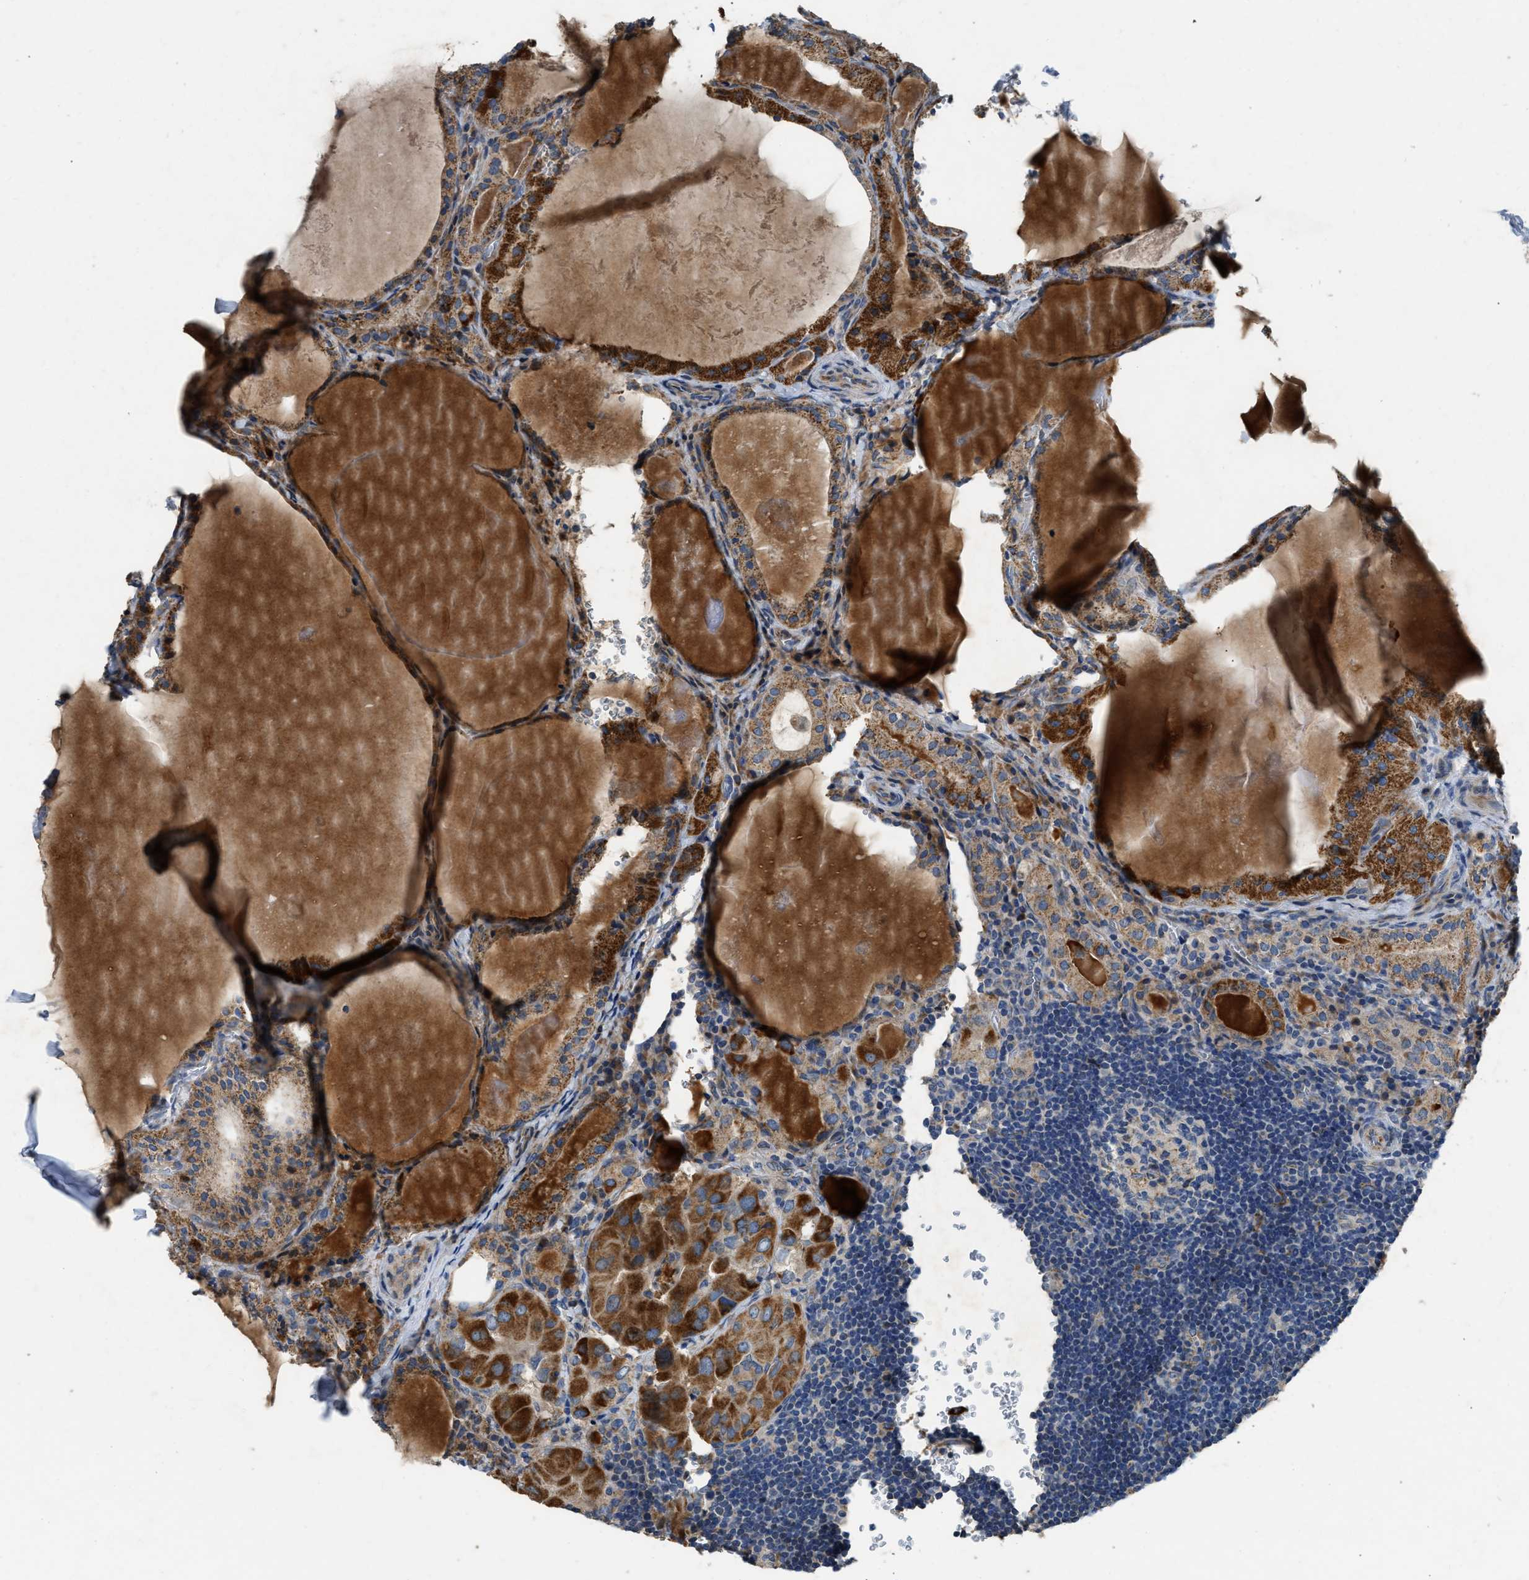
{"staining": {"intensity": "strong", "quantity": ">75%", "location": "cytoplasmic/membranous"}, "tissue": "thyroid cancer", "cell_type": "Tumor cells", "image_type": "cancer", "snomed": [{"axis": "morphology", "description": "Papillary adenocarcinoma, NOS"}, {"axis": "topography", "description": "Thyroid gland"}], "caption": "A brown stain shows strong cytoplasmic/membranous positivity of a protein in thyroid cancer tumor cells. The protein is shown in brown color, while the nuclei are stained blue.", "gene": "TMEM150A", "patient": {"sex": "female", "age": 42}}